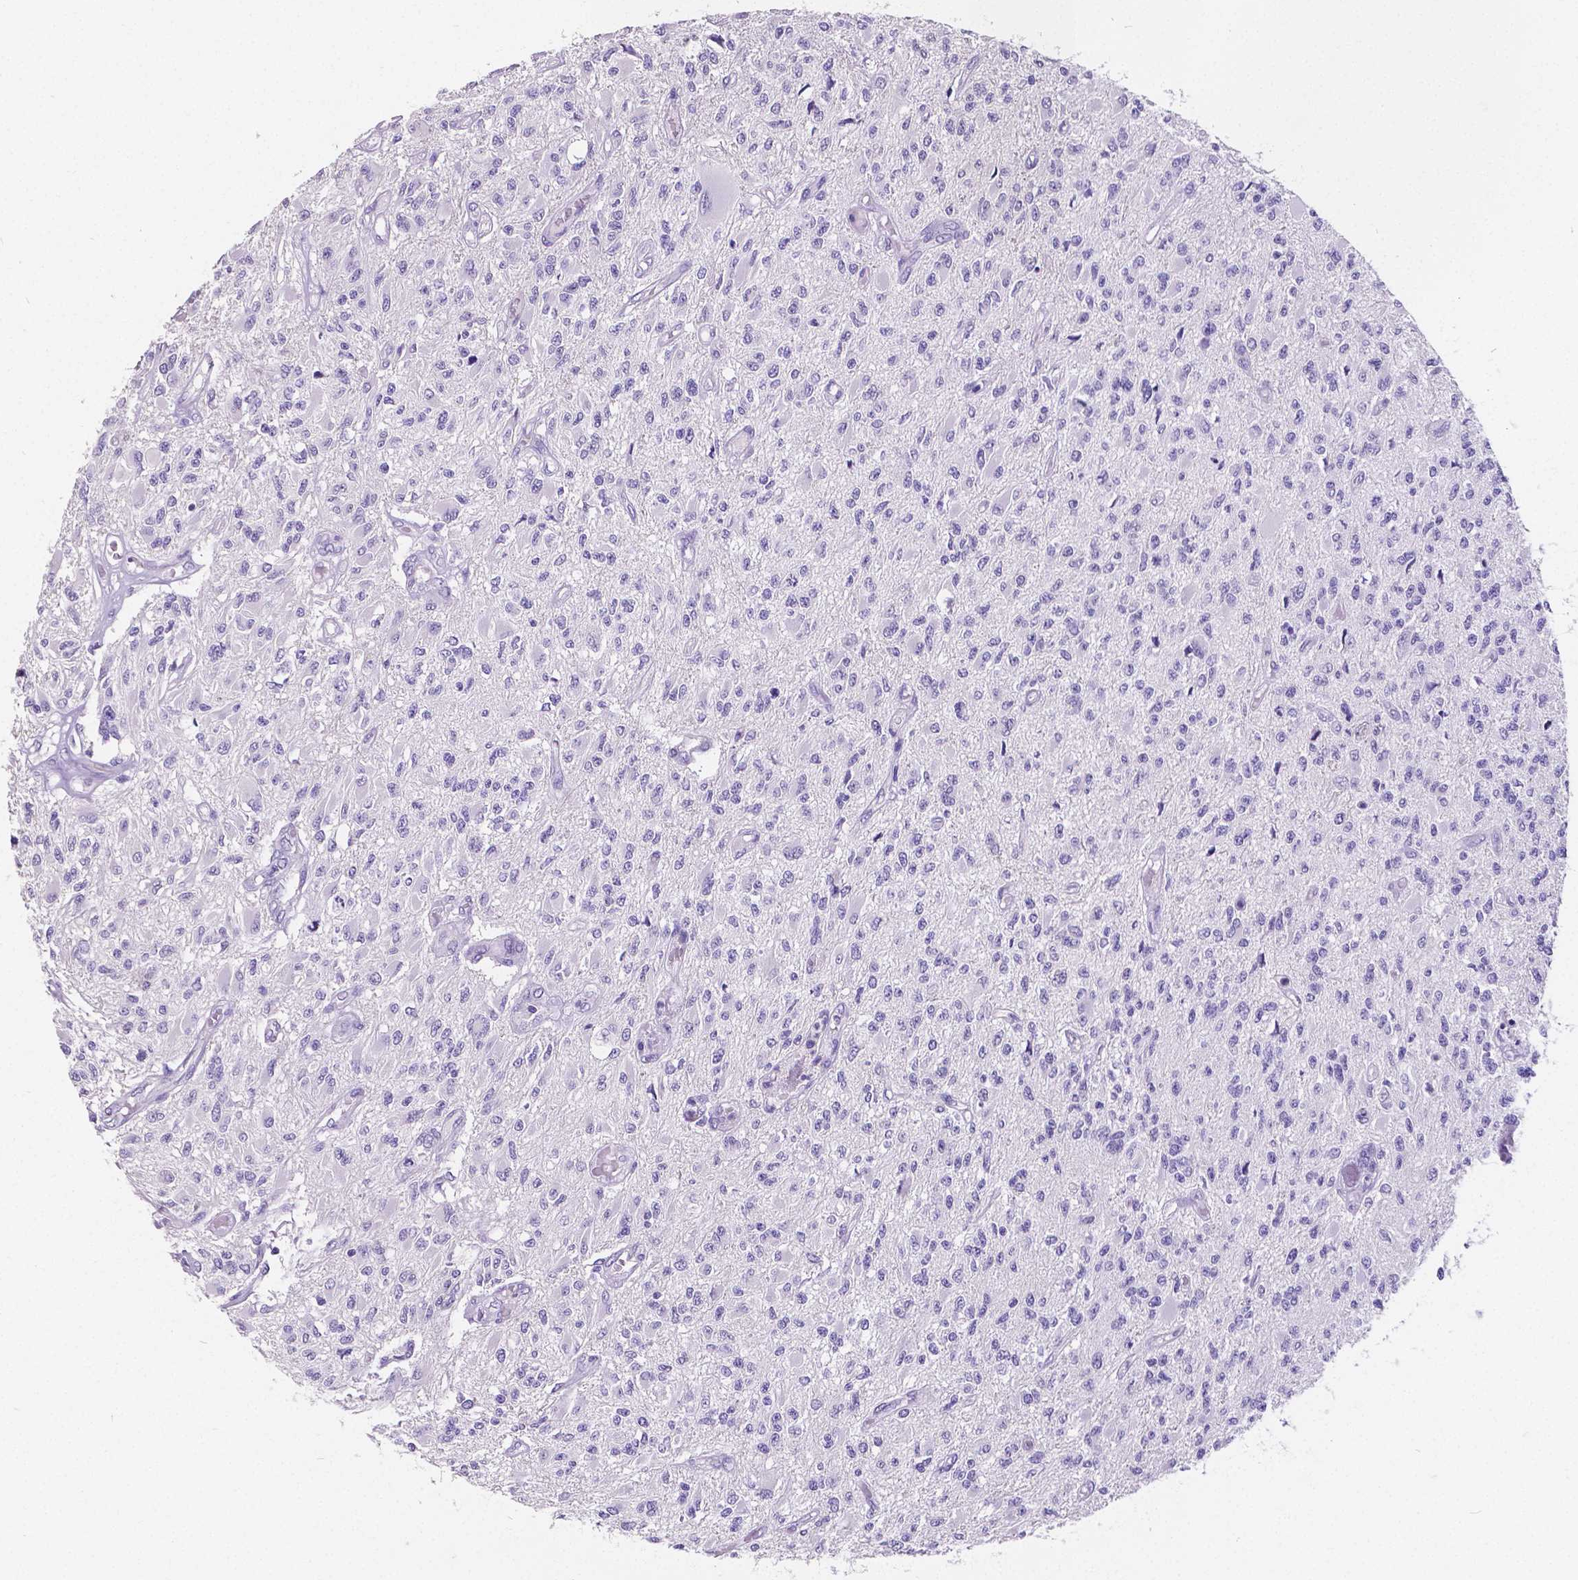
{"staining": {"intensity": "negative", "quantity": "none", "location": "none"}, "tissue": "glioma", "cell_type": "Tumor cells", "image_type": "cancer", "snomed": [{"axis": "morphology", "description": "Glioma, malignant, High grade"}, {"axis": "topography", "description": "Brain"}], "caption": "High-grade glioma (malignant) was stained to show a protein in brown. There is no significant expression in tumor cells.", "gene": "SATB2", "patient": {"sex": "female", "age": 63}}